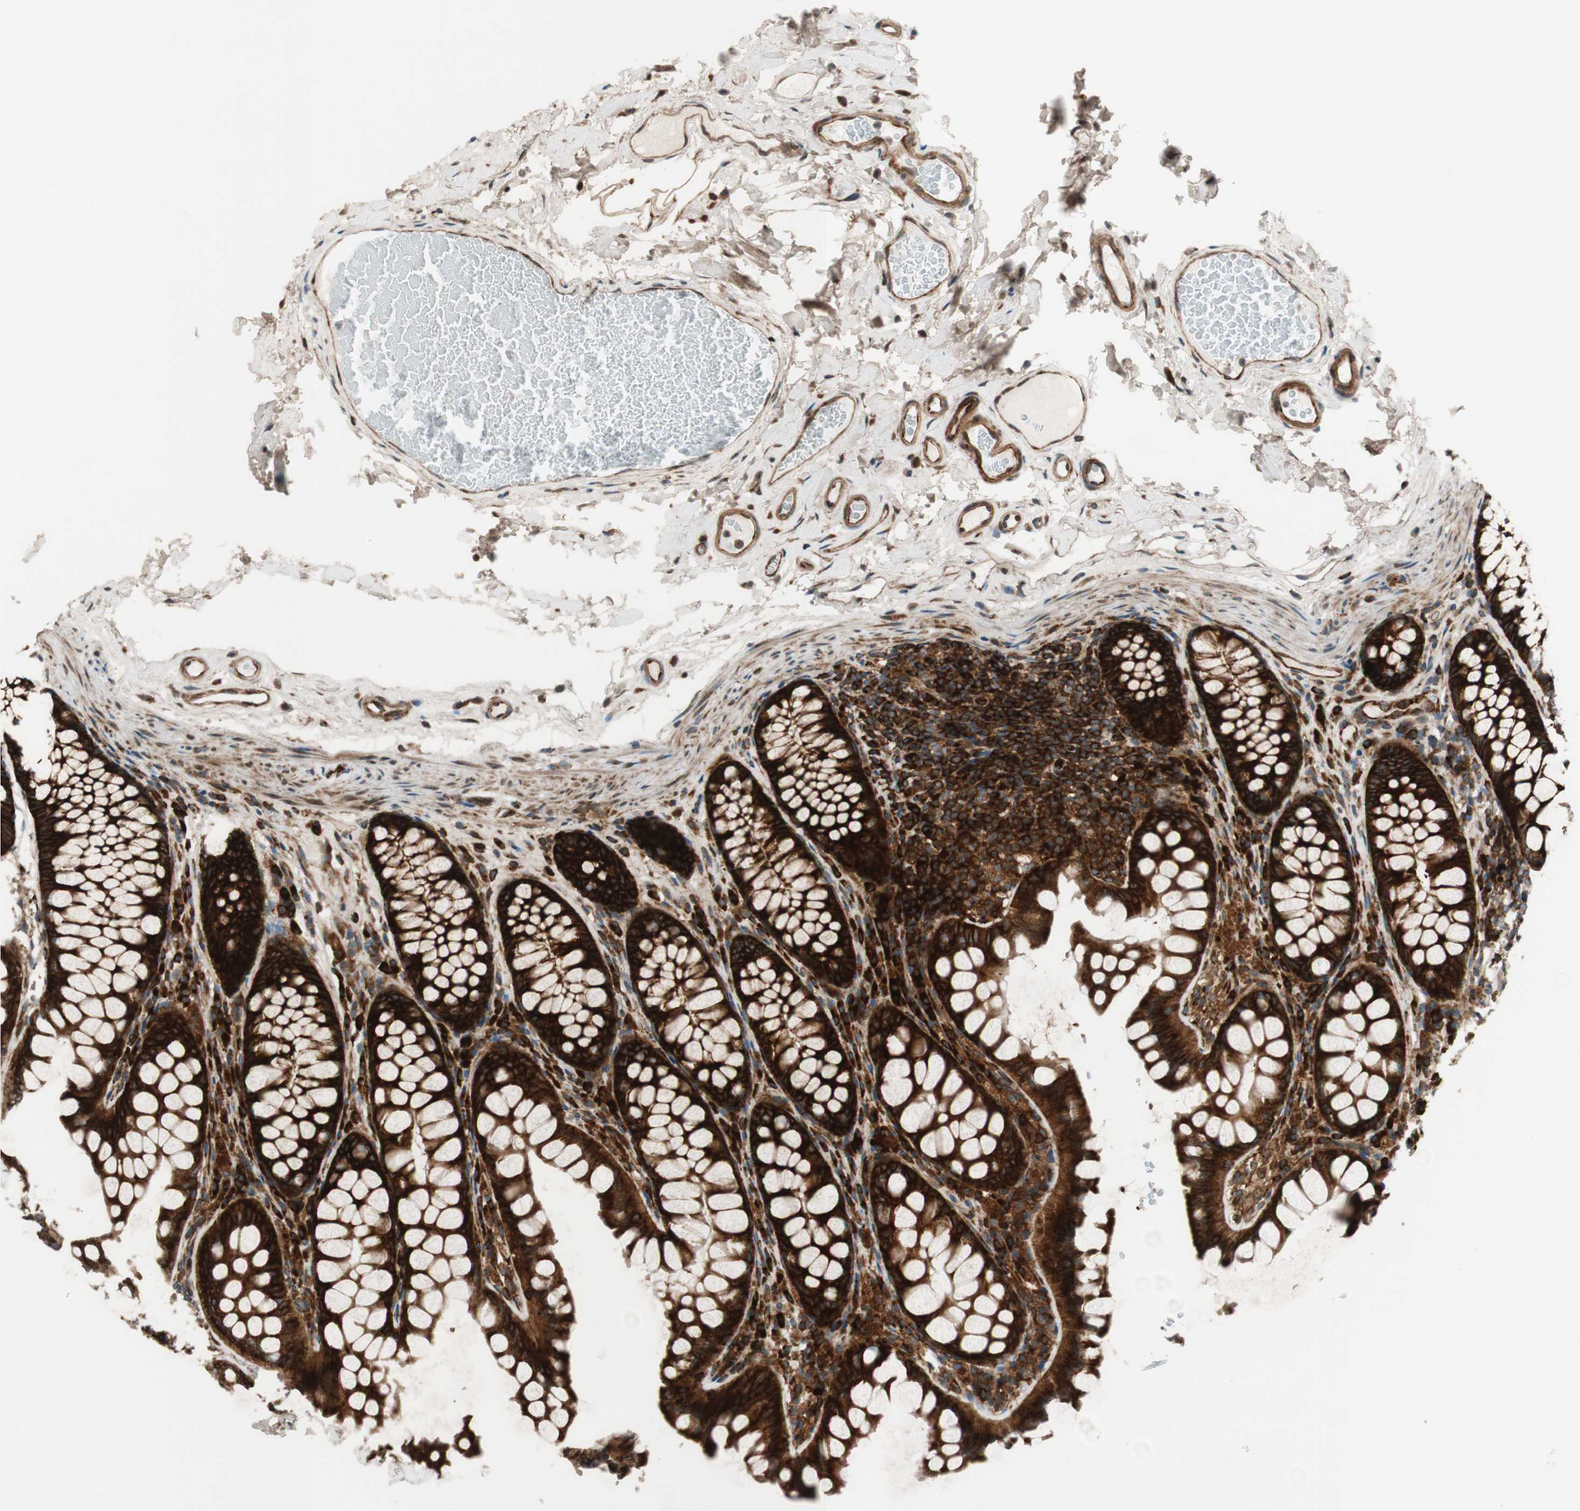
{"staining": {"intensity": "strong", "quantity": ">75%", "location": "cytoplasmic/membranous"}, "tissue": "colon", "cell_type": "Endothelial cells", "image_type": "normal", "snomed": [{"axis": "morphology", "description": "Normal tissue, NOS"}, {"axis": "topography", "description": "Colon"}], "caption": "Immunohistochemistry (DAB) staining of normal human colon reveals strong cytoplasmic/membranous protein staining in about >75% of endothelial cells.", "gene": "CCN4", "patient": {"sex": "female", "age": 55}}